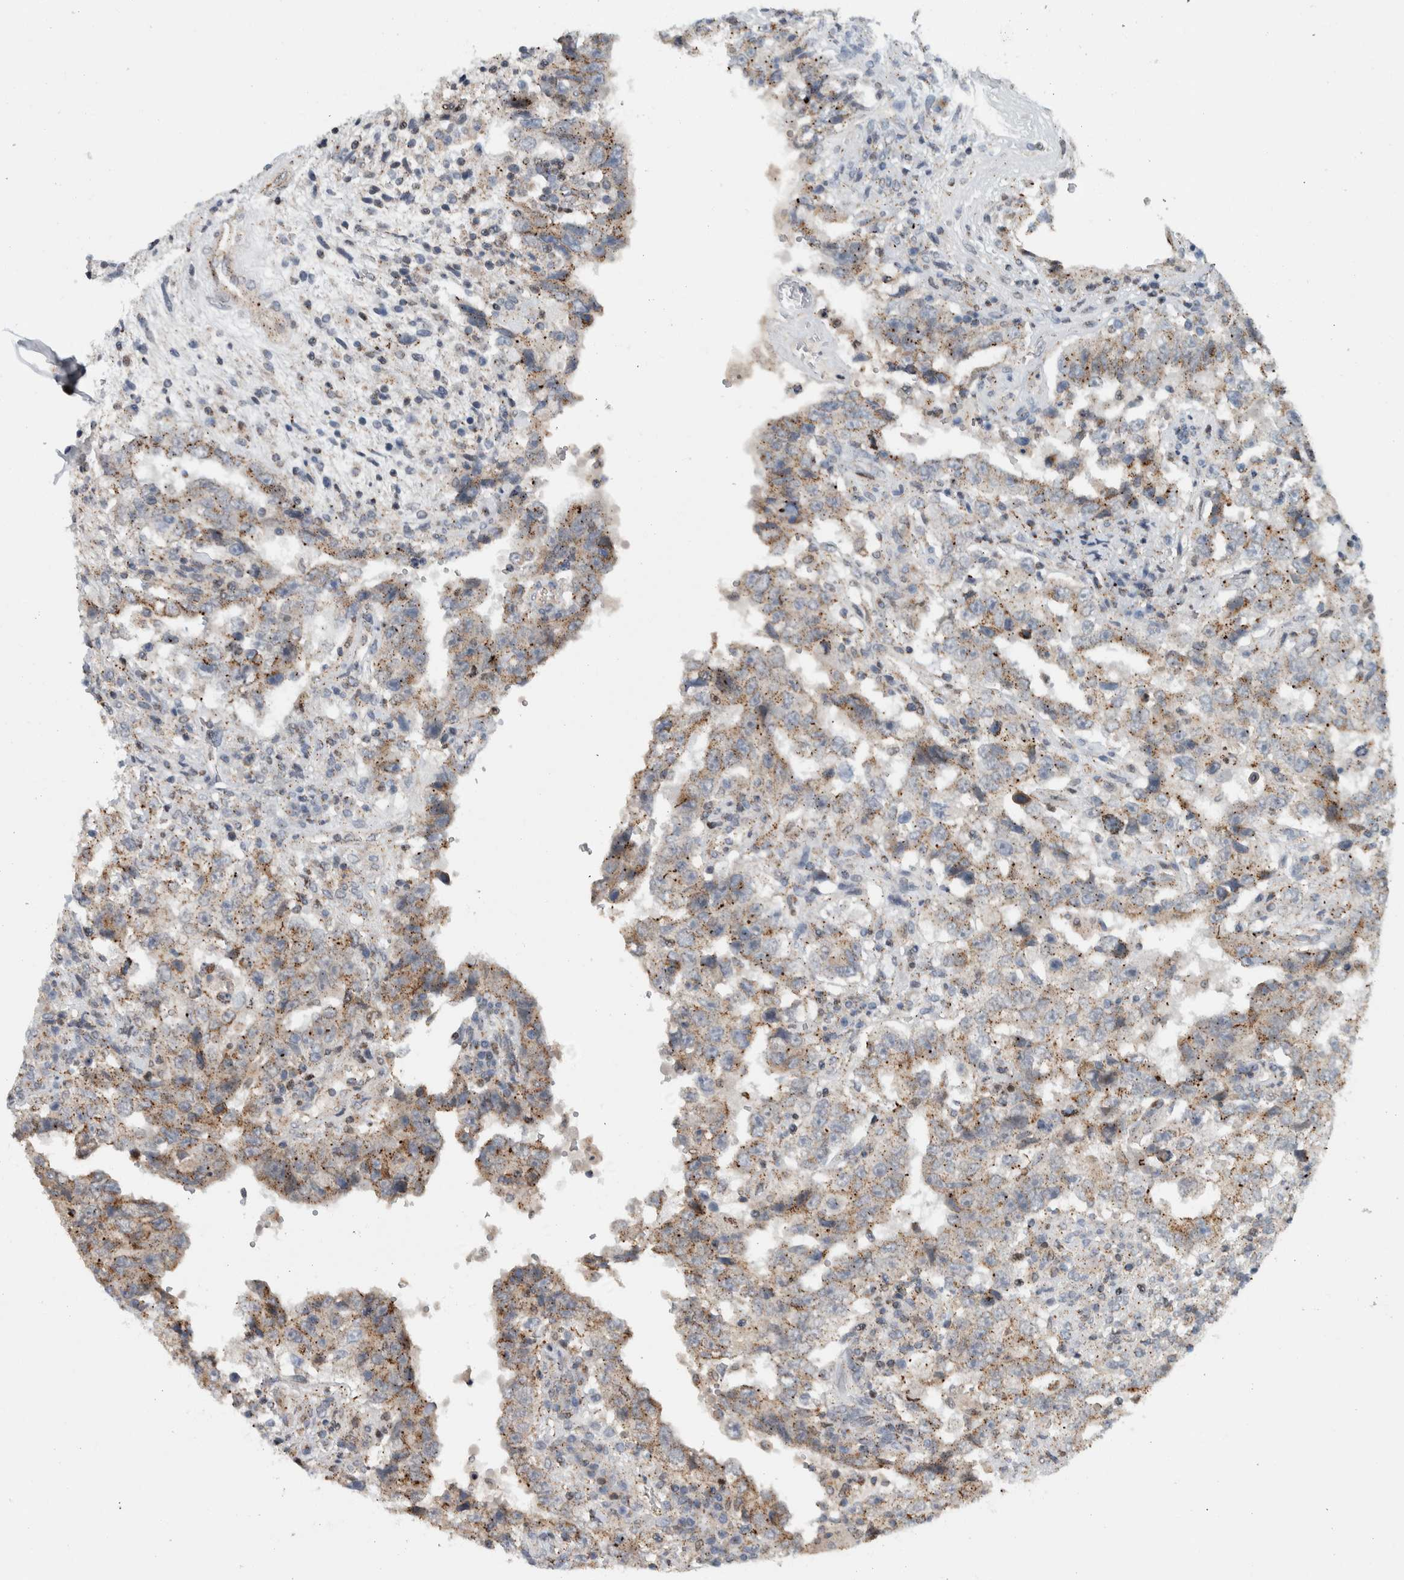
{"staining": {"intensity": "weak", "quantity": ">75%", "location": "cytoplasmic/membranous"}, "tissue": "testis cancer", "cell_type": "Tumor cells", "image_type": "cancer", "snomed": [{"axis": "morphology", "description": "Carcinoma, Embryonal, NOS"}, {"axis": "topography", "description": "Testis"}], "caption": "Testis cancer stained with DAB IHC exhibits low levels of weak cytoplasmic/membranous expression in approximately >75% of tumor cells. Using DAB (3,3'-diaminobenzidine) (brown) and hematoxylin (blue) stains, captured at high magnification using brightfield microscopy.", "gene": "MSL1", "patient": {"sex": "male", "age": 26}}